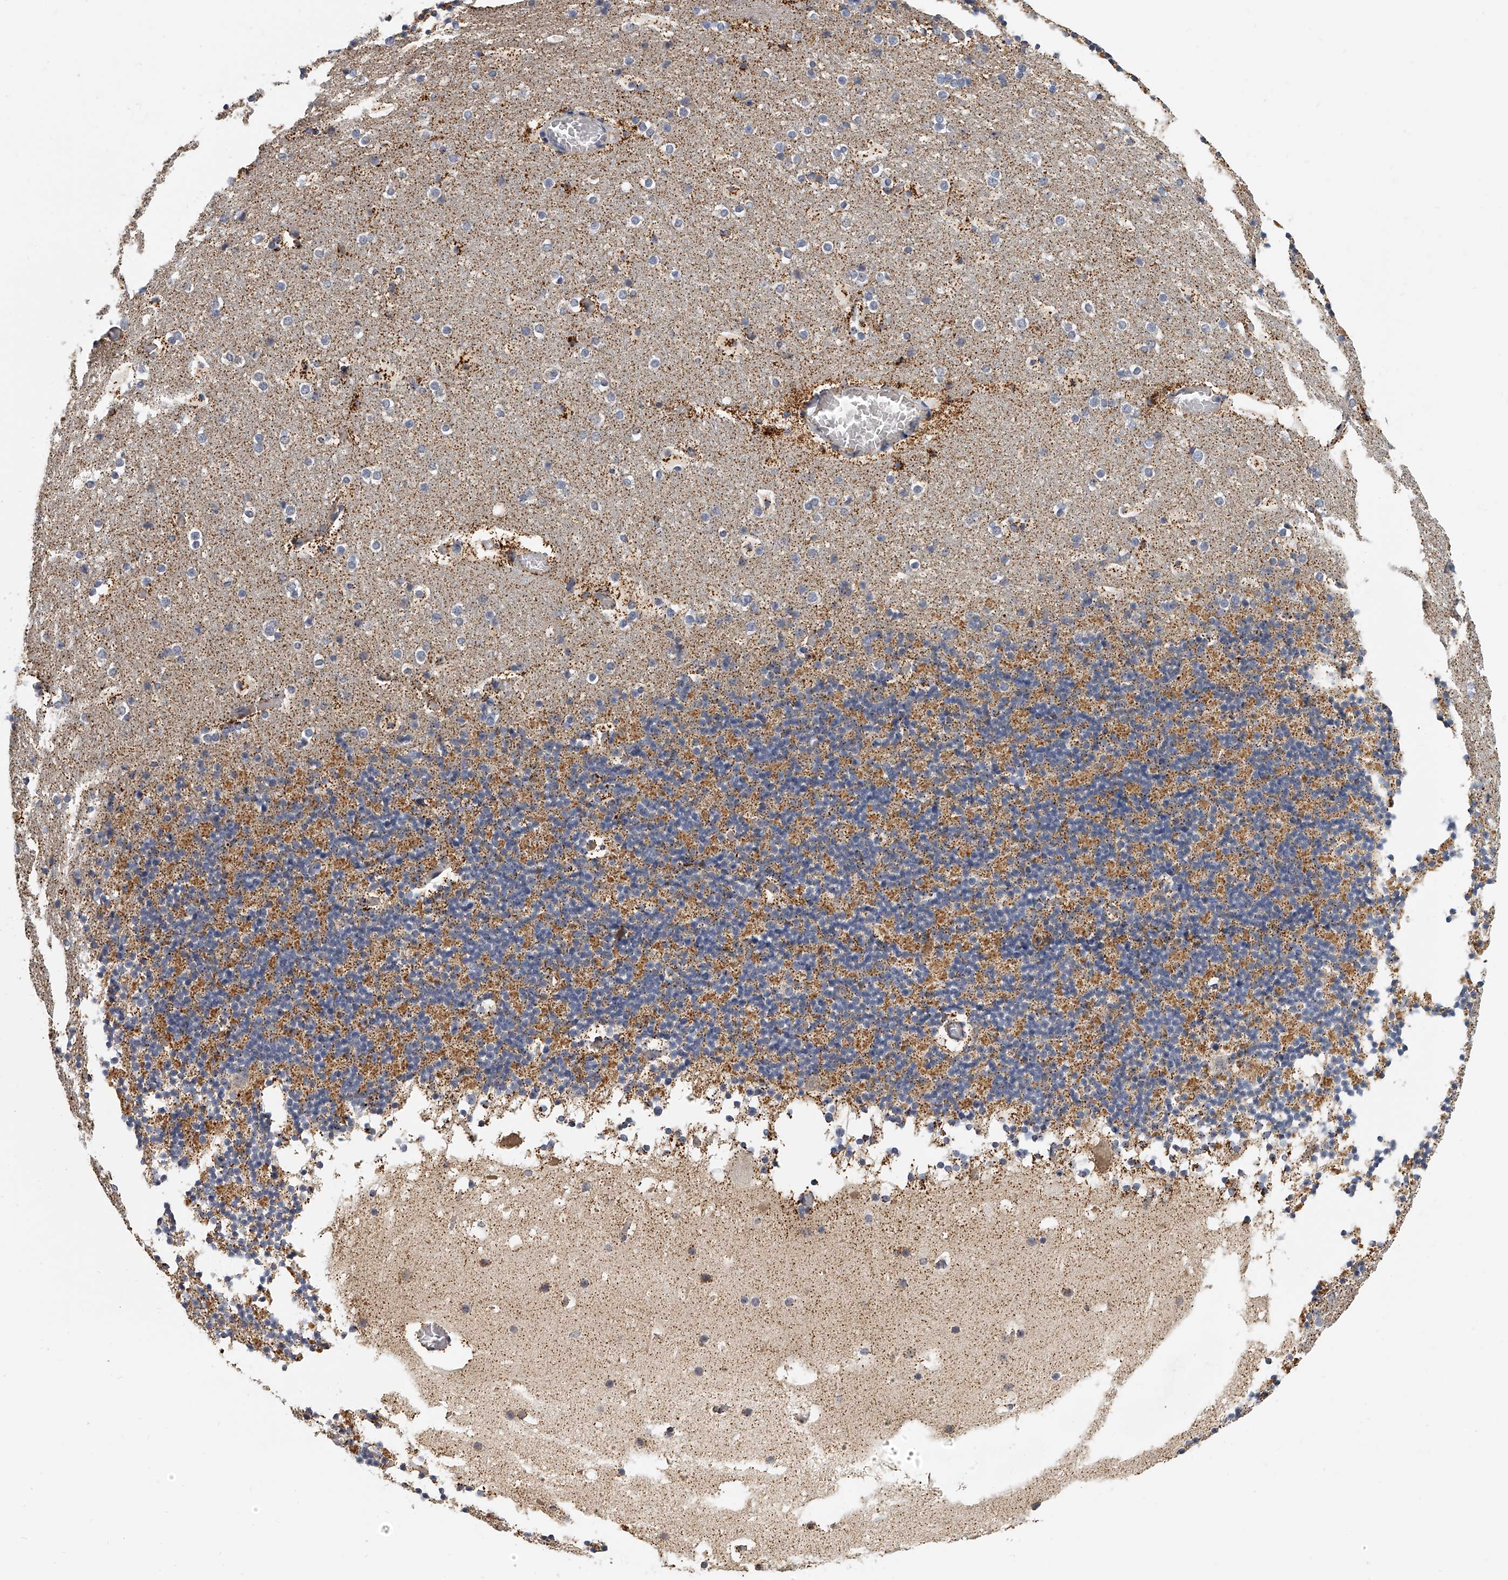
{"staining": {"intensity": "moderate", "quantity": "25%-75%", "location": "cytoplasmic/membranous"}, "tissue": "cerebellum", "cell_type": "Cells in granular layer", "image_type": "normal", "snomed": [{"axis": "morphology", "description": "Normal tissue, NOS"}, {"axis": "topography", "description": "Cerebellum"}], "caption": "The histopathology image reveals a brown stain indicating the presence of a protein in the cytoplasmic/membranous of cells in granular layer in cerebellum. The staining is performed using DAB brown chromogen to label protein expression. The nuclei are counter-stained blue using hematoxylin.", "gene": "KLHL7", "patient": {"sex": "male", "age": 57}}